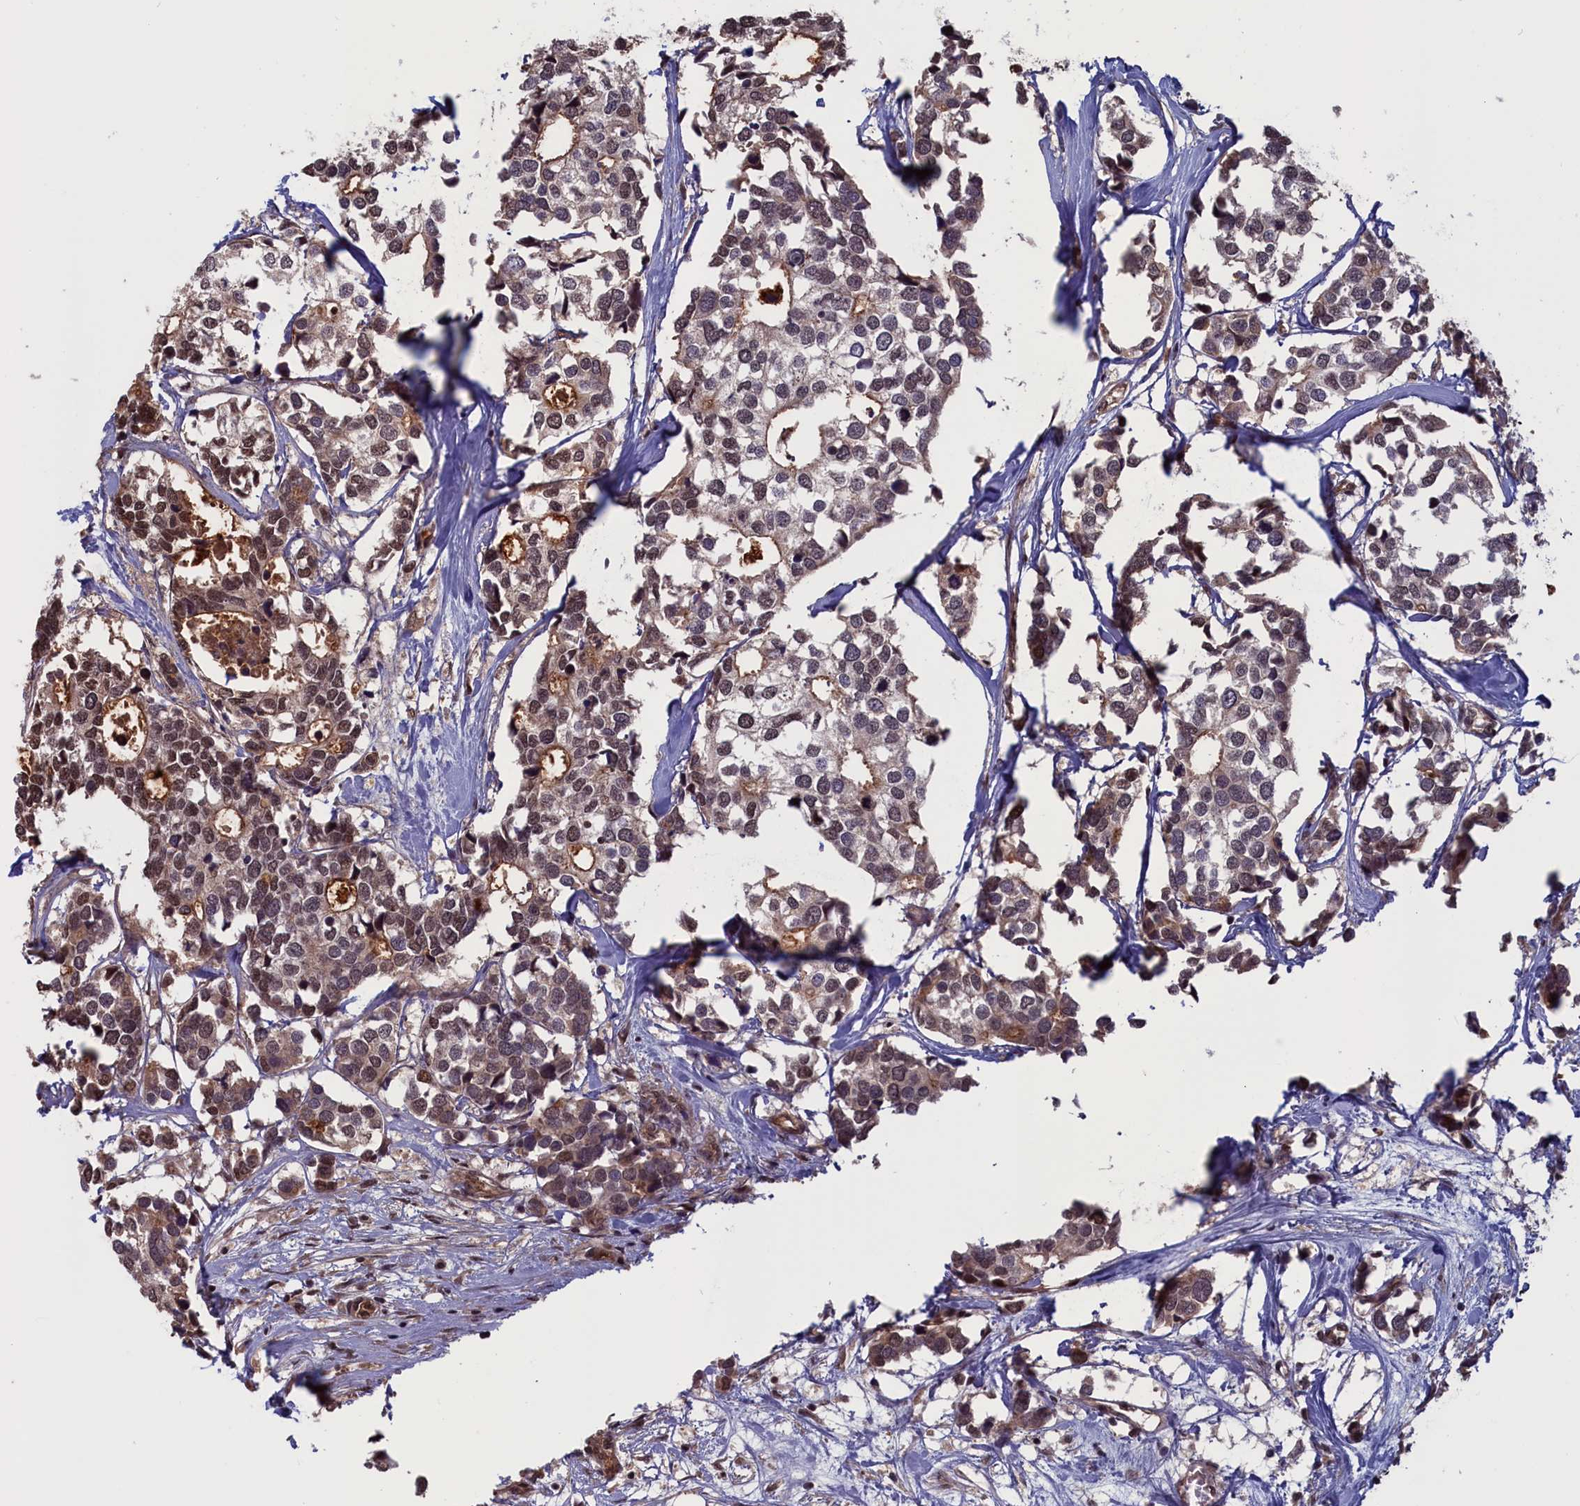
{"staining": {"intensity": "moderate", "quantity": "<25%", "location": "cytoplasmic/membranous,nuclear"}, "tissue": "breast cancer", "cell_type": "Tumor cells", "image_type": "cancer", "snomed": [{"axis": "morphology", "description": "Duct carcinoma"}, {"axis": "topography", "description": "Breast"}], "caption": "Moderate cytoplasmic/membranous and nuclear expression is seen in about <25% of tumor cells in breast cancer (infiltrating ductal carcinoma).", "gene": "PLP2", "patient": {"sex": "female", "age": 83}}